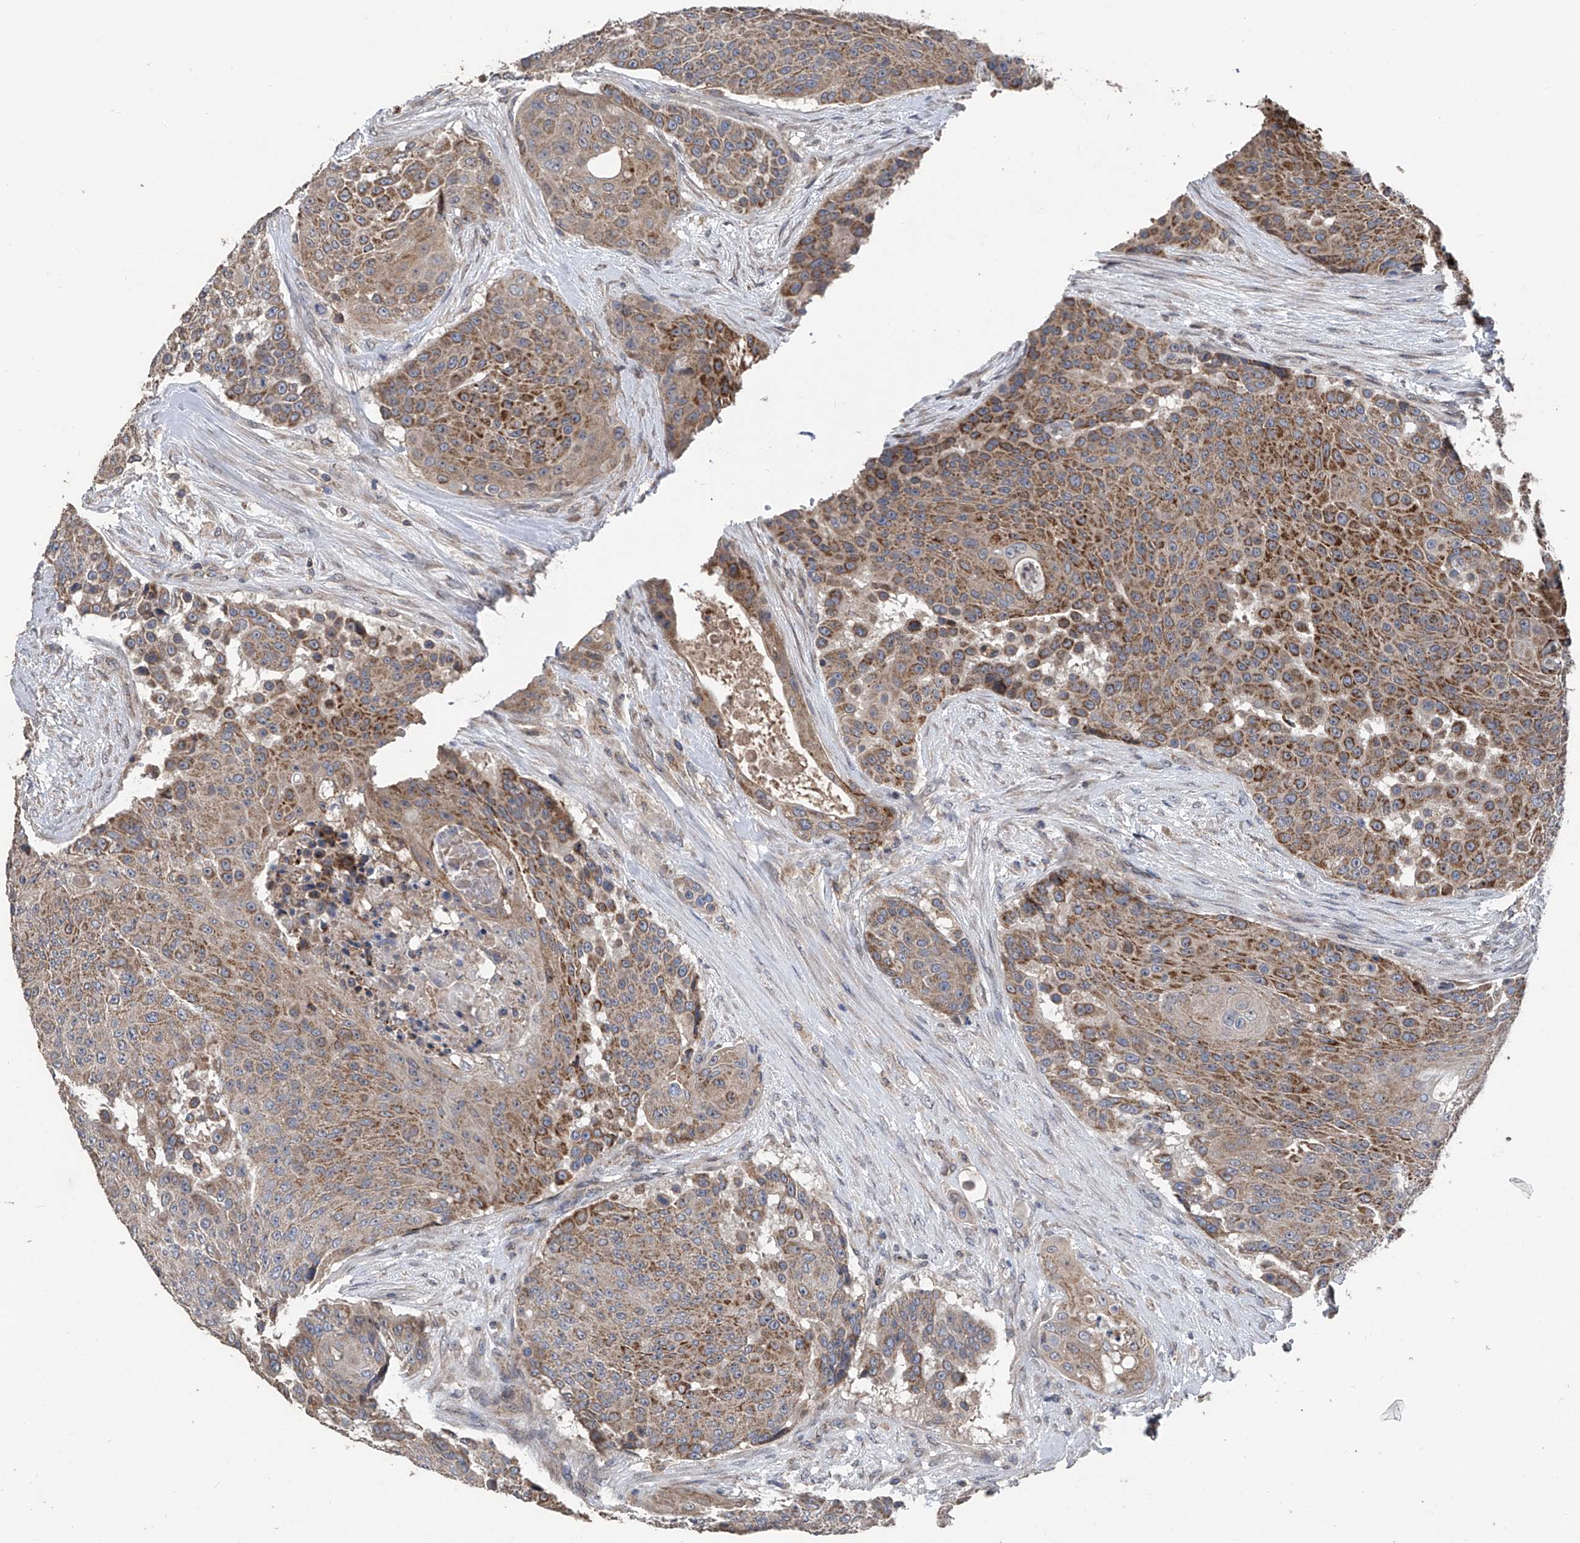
{"staining": {"intensity": "moderate", "quantity": ">75%", "location": "cytoplasmic/membranous"}, "tissue": "urothelial cancer", "cell_type": "Tumor cells", "image_type": "cancer", "snomed": [{"axis": "morphology", "description": "Urothelial carcinoma, High grade"}, {"axis": "topography", "description": "Urinary bladder"}], "caption": "Protein expression analysis of high-grade urothelial carcinoma reveals moderate cytoplasmic/membranous staining in about >75% of tumor cells.", "gene": "BCKDHB", "patient": {"sex": "female", "age": 63}}